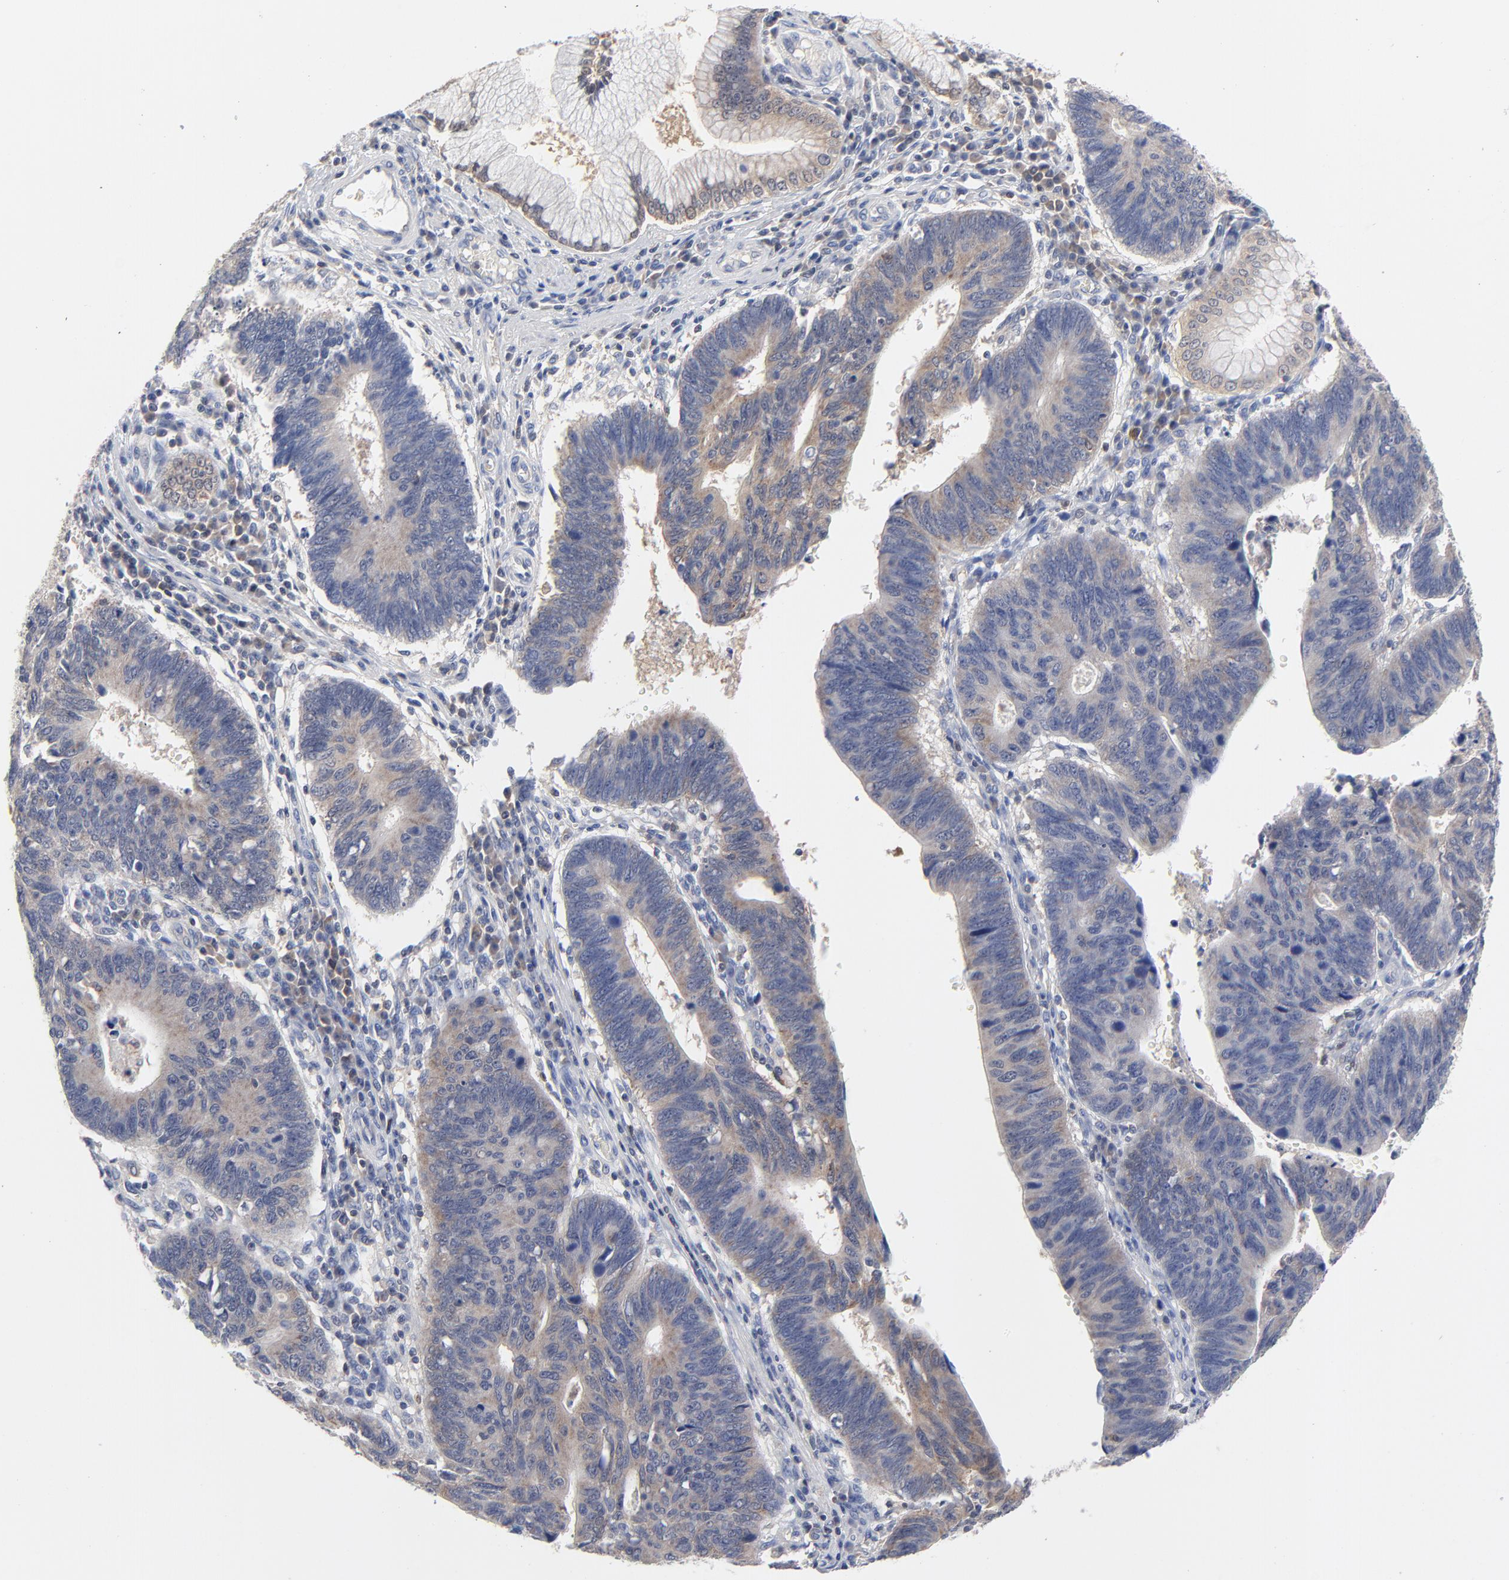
{"staining": {"intensity": "weak", "quantity": "25%-75%", "location": "cytoplasmic/membranous"}, "tissue": "stomach cancer", "cell_type": "Tumor cells", "image_type": "cancer", "snomed": [{"axis": "morphology", "description": "Adenocarcinoma, NOS"}, {"axis": "topography", "description": "Stomach"}], "caption": "Immunohistochemistry micrograph of neoplastic tissue: human stomach cancer (adenocarcinoma) stained using immunohistochemistry displays low levels of weak protein expression localized specifically in the cytoplasmic/membranous of tumor cells, appearing as a cytoplasmic/membranous brown color.", "gene": "CAB39L", "patient": {"sex": "male", "age": 59}}